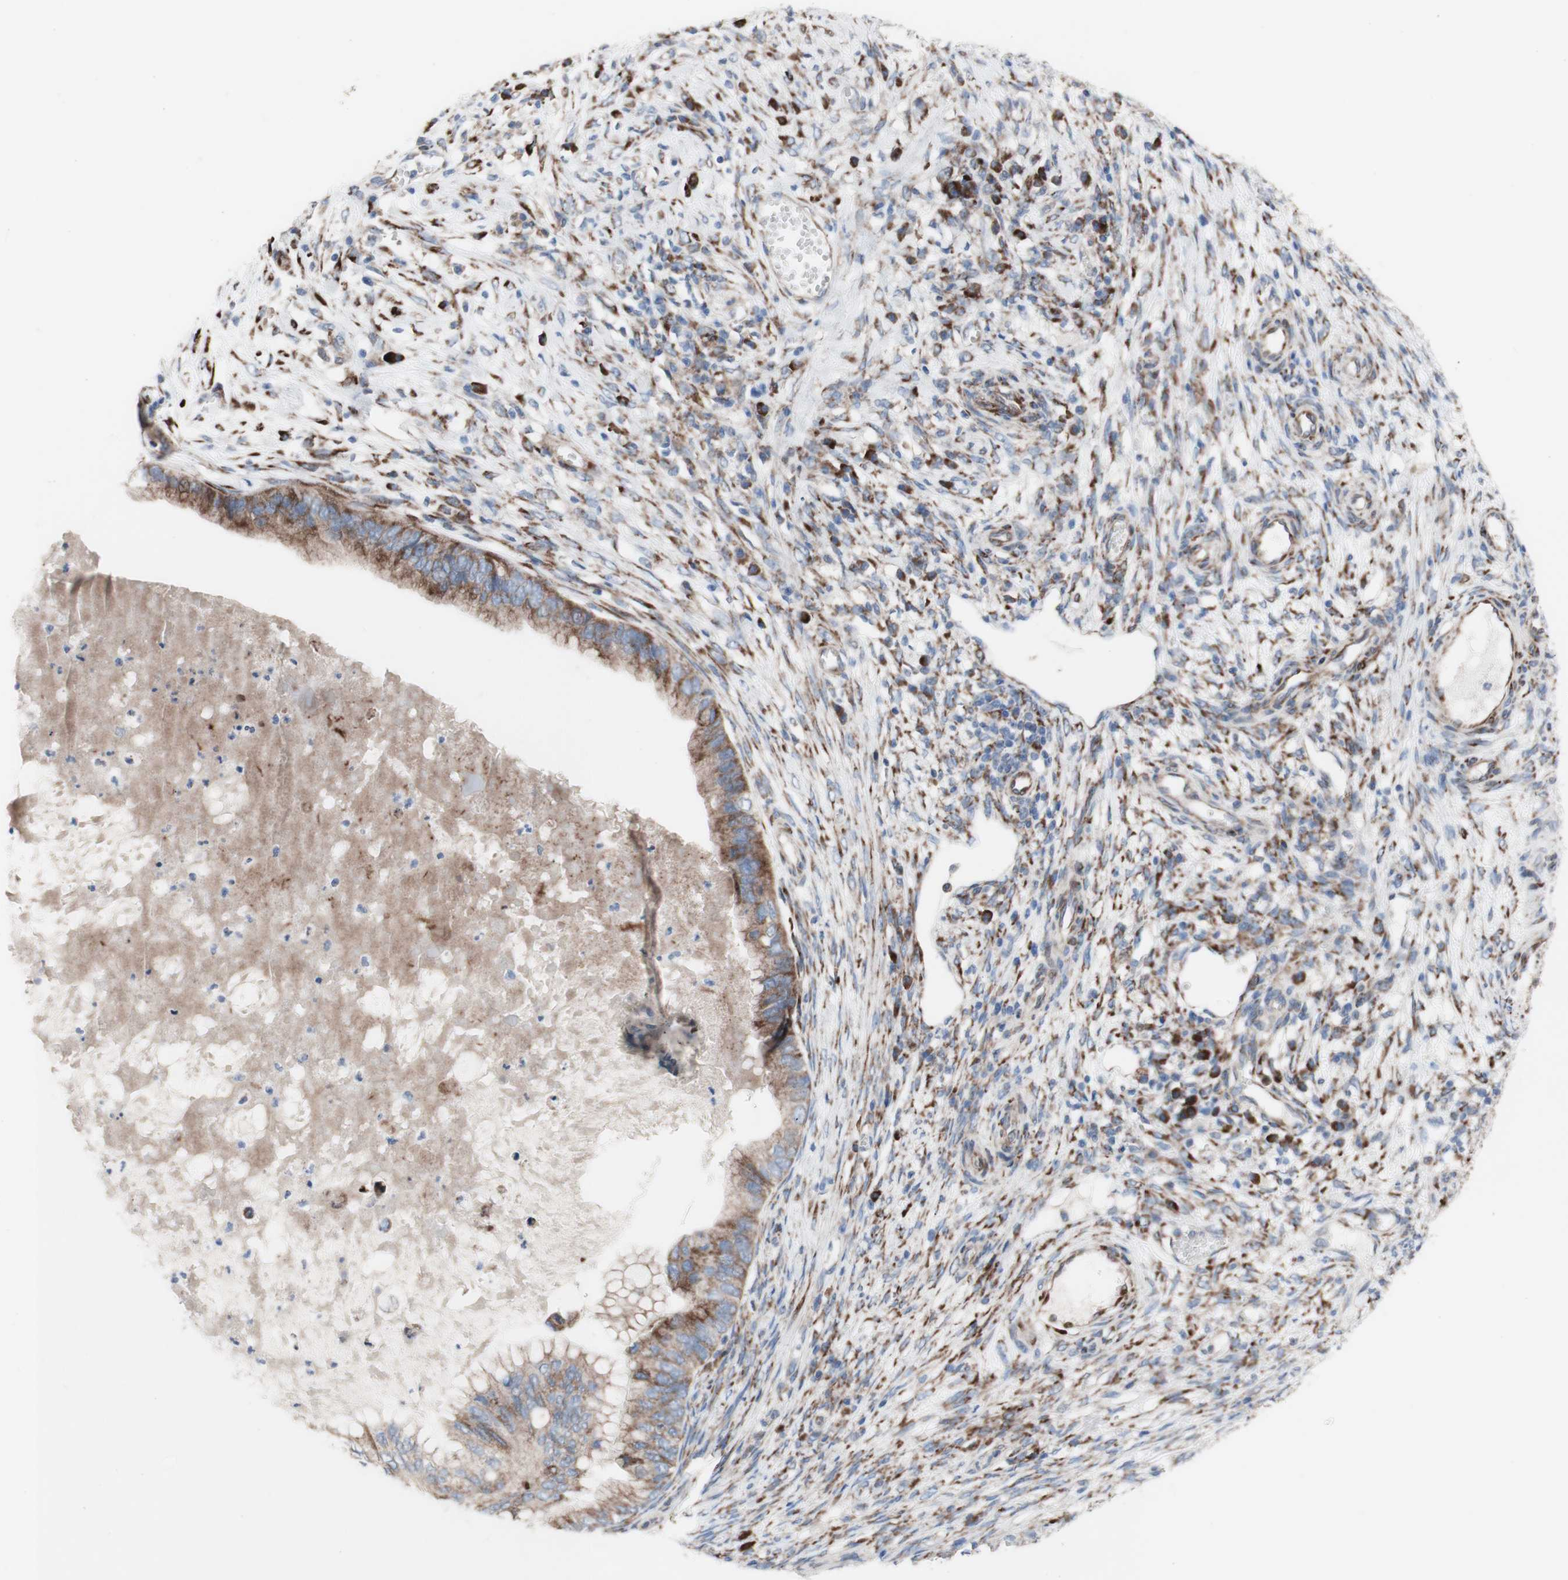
{"staining": {"intensity": "moderate", "quantity": ">75%", "location": "cytoplasmic/membranous"}, "tissue": "ovarian cancer", "cell_type": "Tumor cells", "image_type": "cancer", "snomed": [{"axis": "morphology", "description": "Cystadenocarcinoma, mucinous, NOS"}, {"axis": "topography", "description": "Ovary"}], "caption": "The photomicrograph exhibits a brown stain indicating the presence of a protein in the cytoplasmic/membranous of tumor cells in mucinous cystadenocarcinoma (ovarian).", "gene": "AGPAT5", "patient": {"sex": "female", "age": 80}}